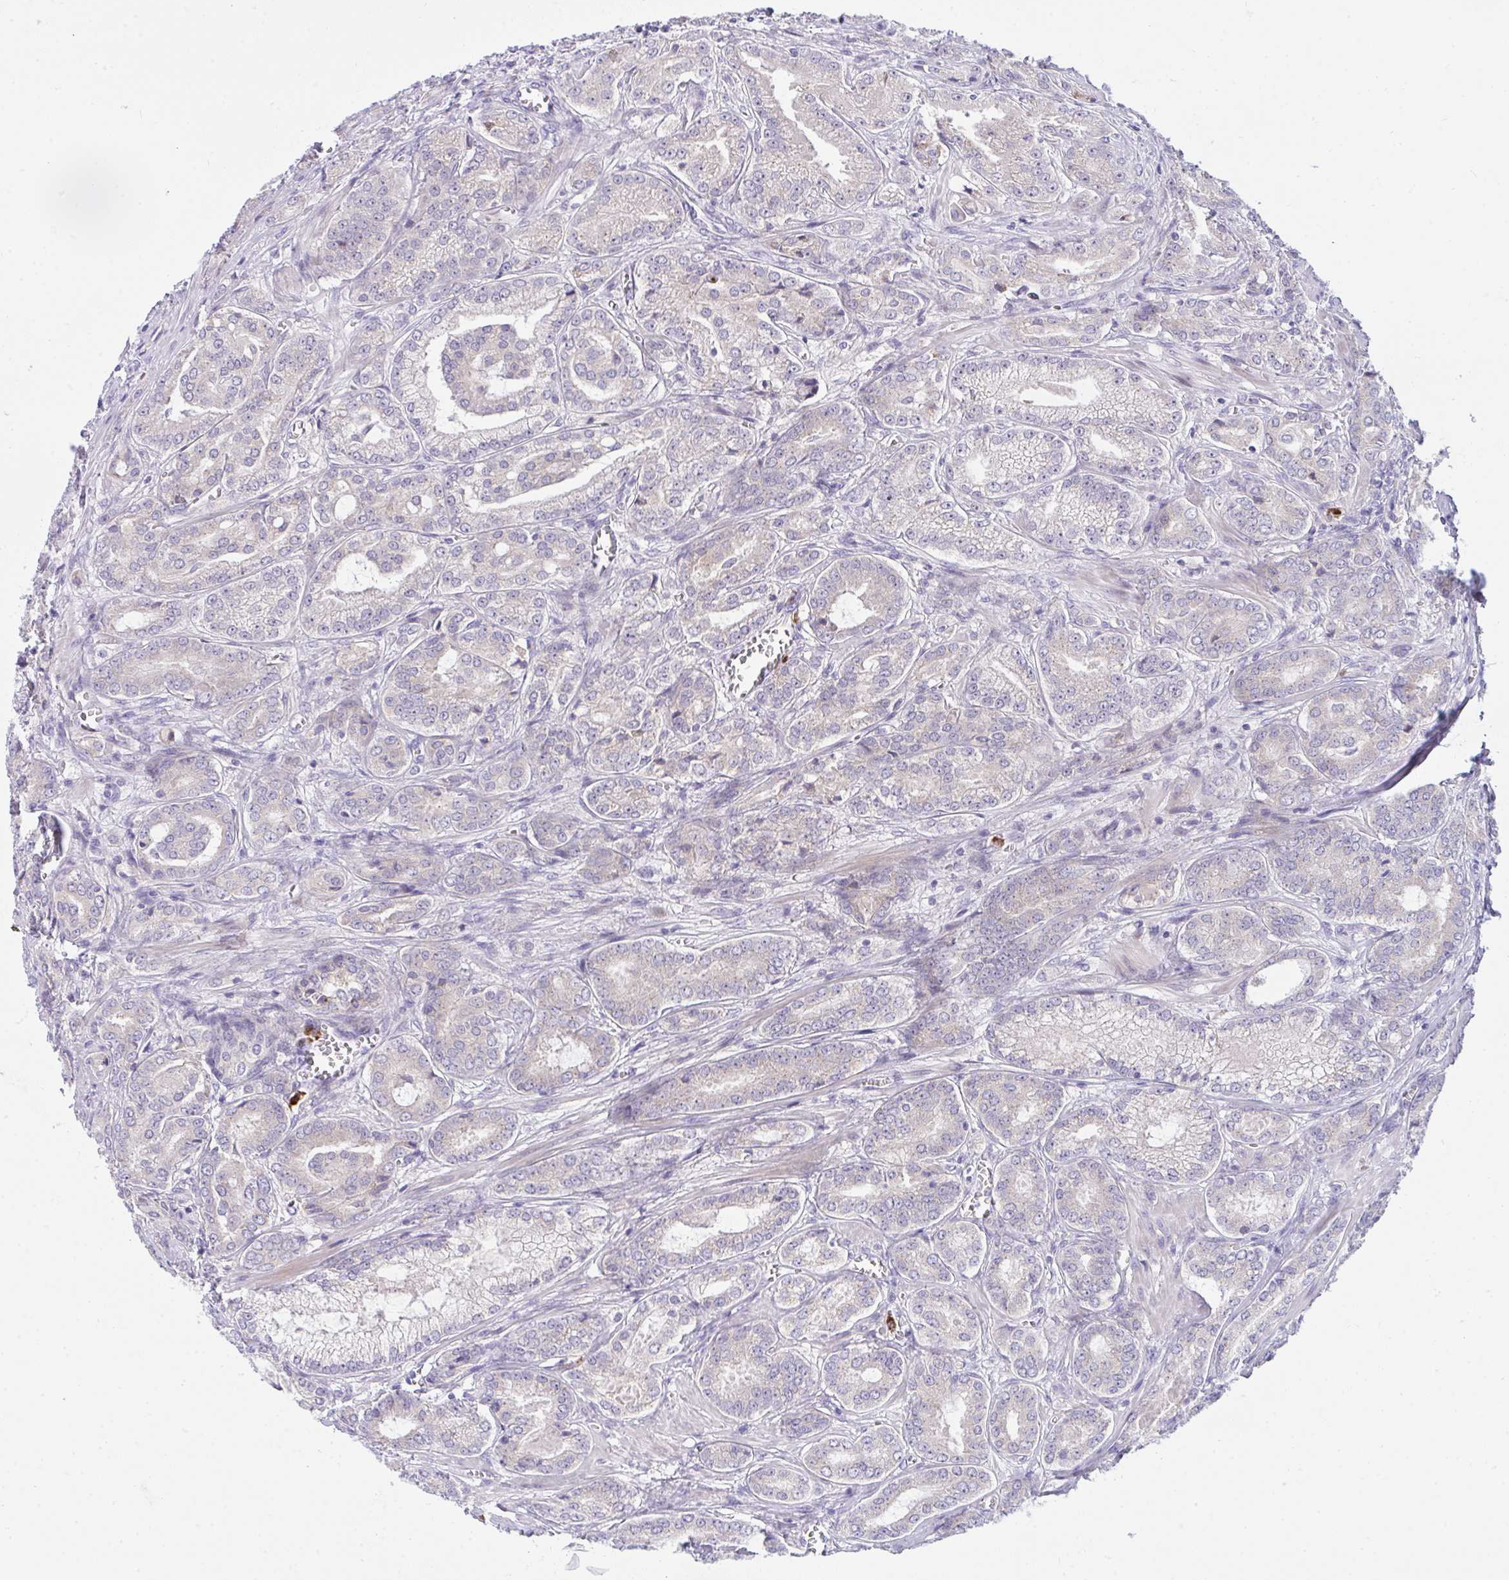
{"staining": {"intensity": "negative", "quantity": "none", "location": "none"}, "tissue": "prostate cancer", "cell_type": "Tumor cells", "image_type": "cancer", "snomed": [{"axis": "morphology", "description": "Adenocarcinoma, High grade"}, {"axis": "topography", "description": "Prostate"}], "caption": "The immunohistochemistry photomicrograph has no significant expression in tumor cells of prostate cancer (high-grade adenocarcinoma) tissue.", "gene": "ZNF554", "patient": {"sex": "male", "age": 64}}